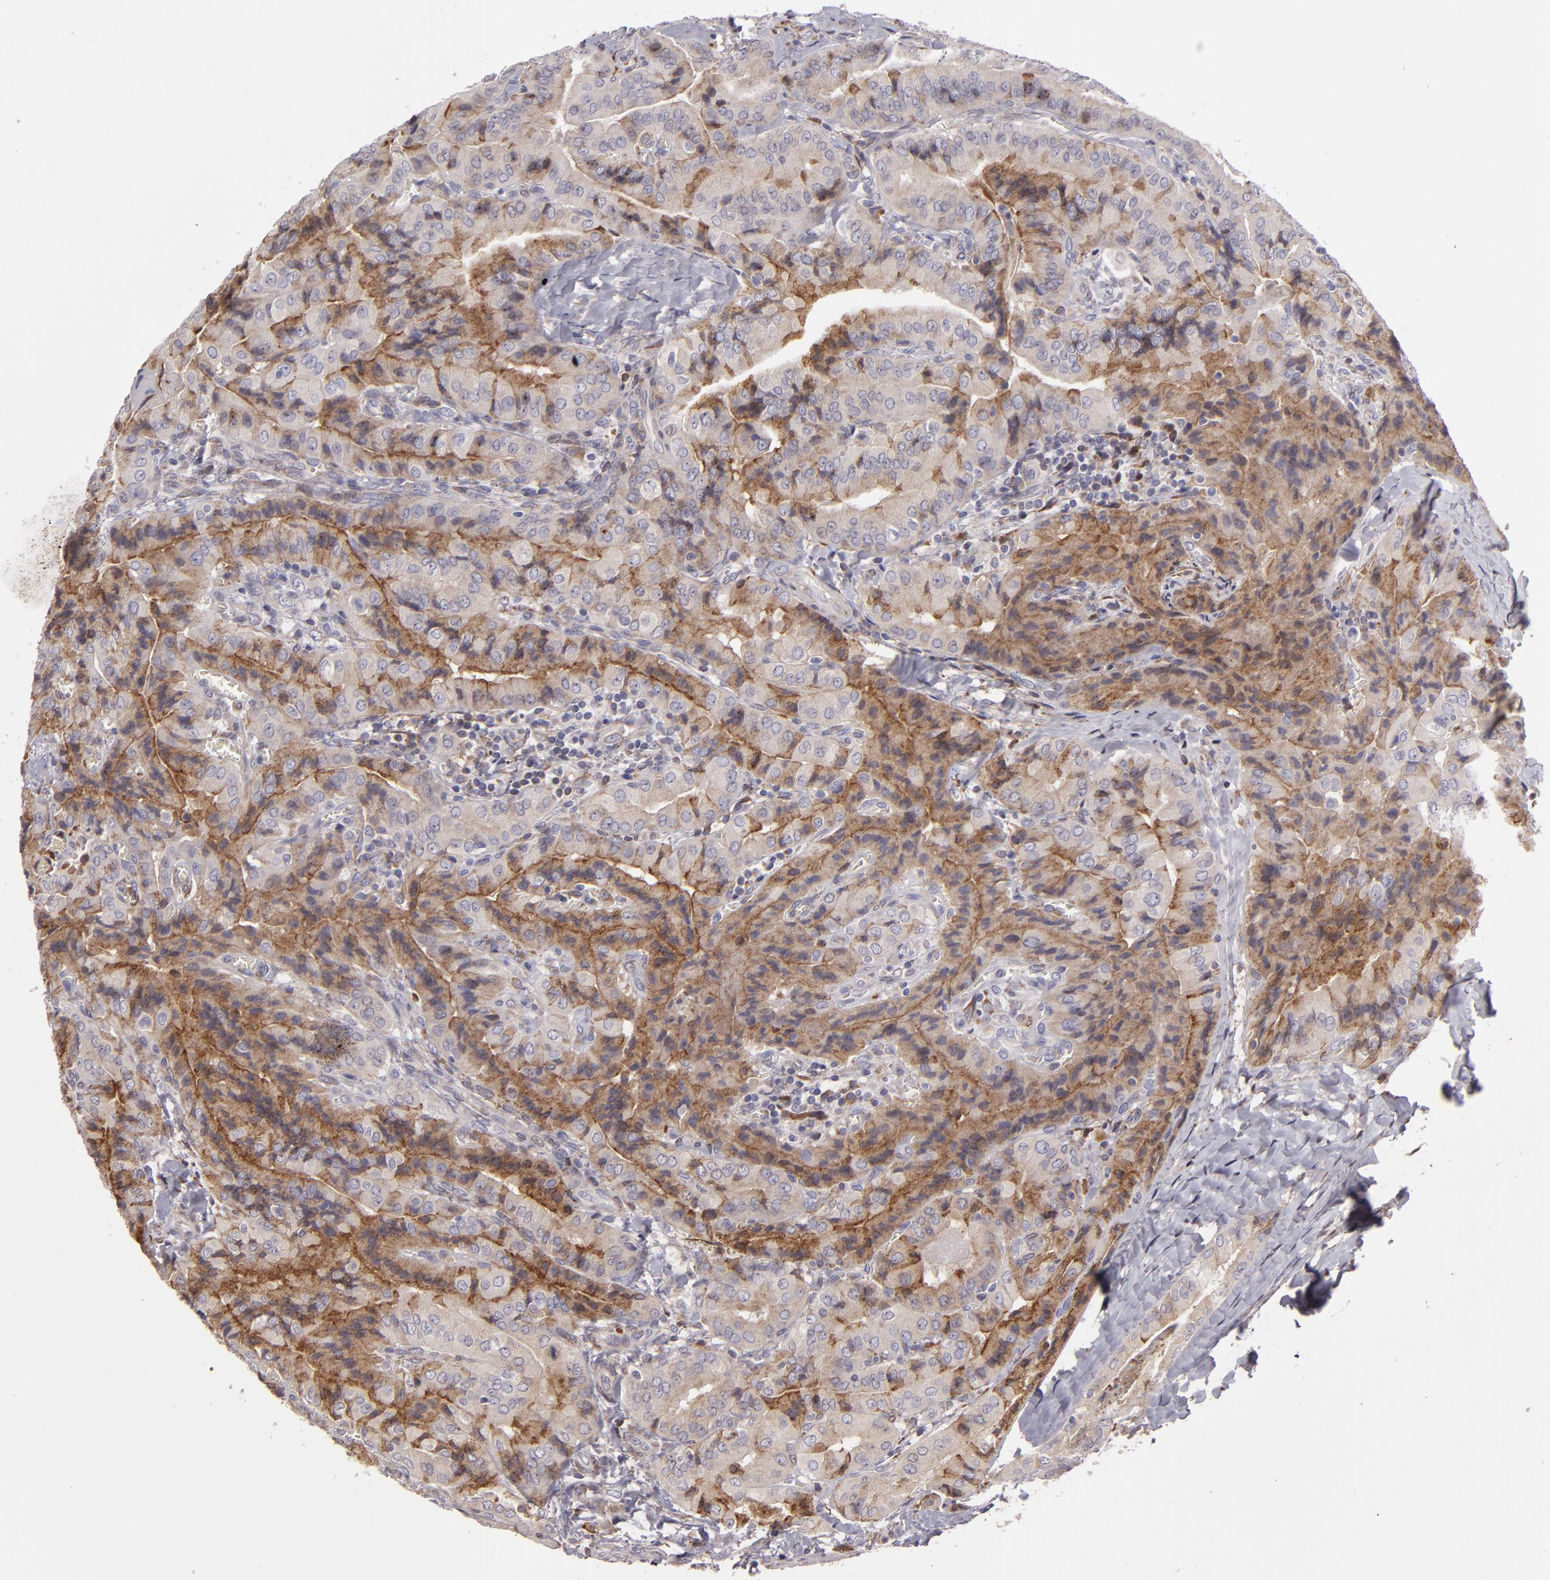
{"staining": {"intensity": "moderate", "quantity": ">75%", "location": "cytoplasmic/membranous"}, "tissue": "thyroid cancer", "cell_type": "Tumor cells", "image_type": "cancer", "snomed": [{"axis": "morphology", "description": "Papillary adenocarcinoma, NOS"}, {"axis": "topography", "description": "Thyroid gland"}], "caption": "High-power microscopy captured an IHC histopathology image of thyroid cancer, revealing moderate cytoplasmic/membranous staining in about >75% of tumor cells.", "gene": "CFB", "patient": {"sex": "female", "age": 71}}